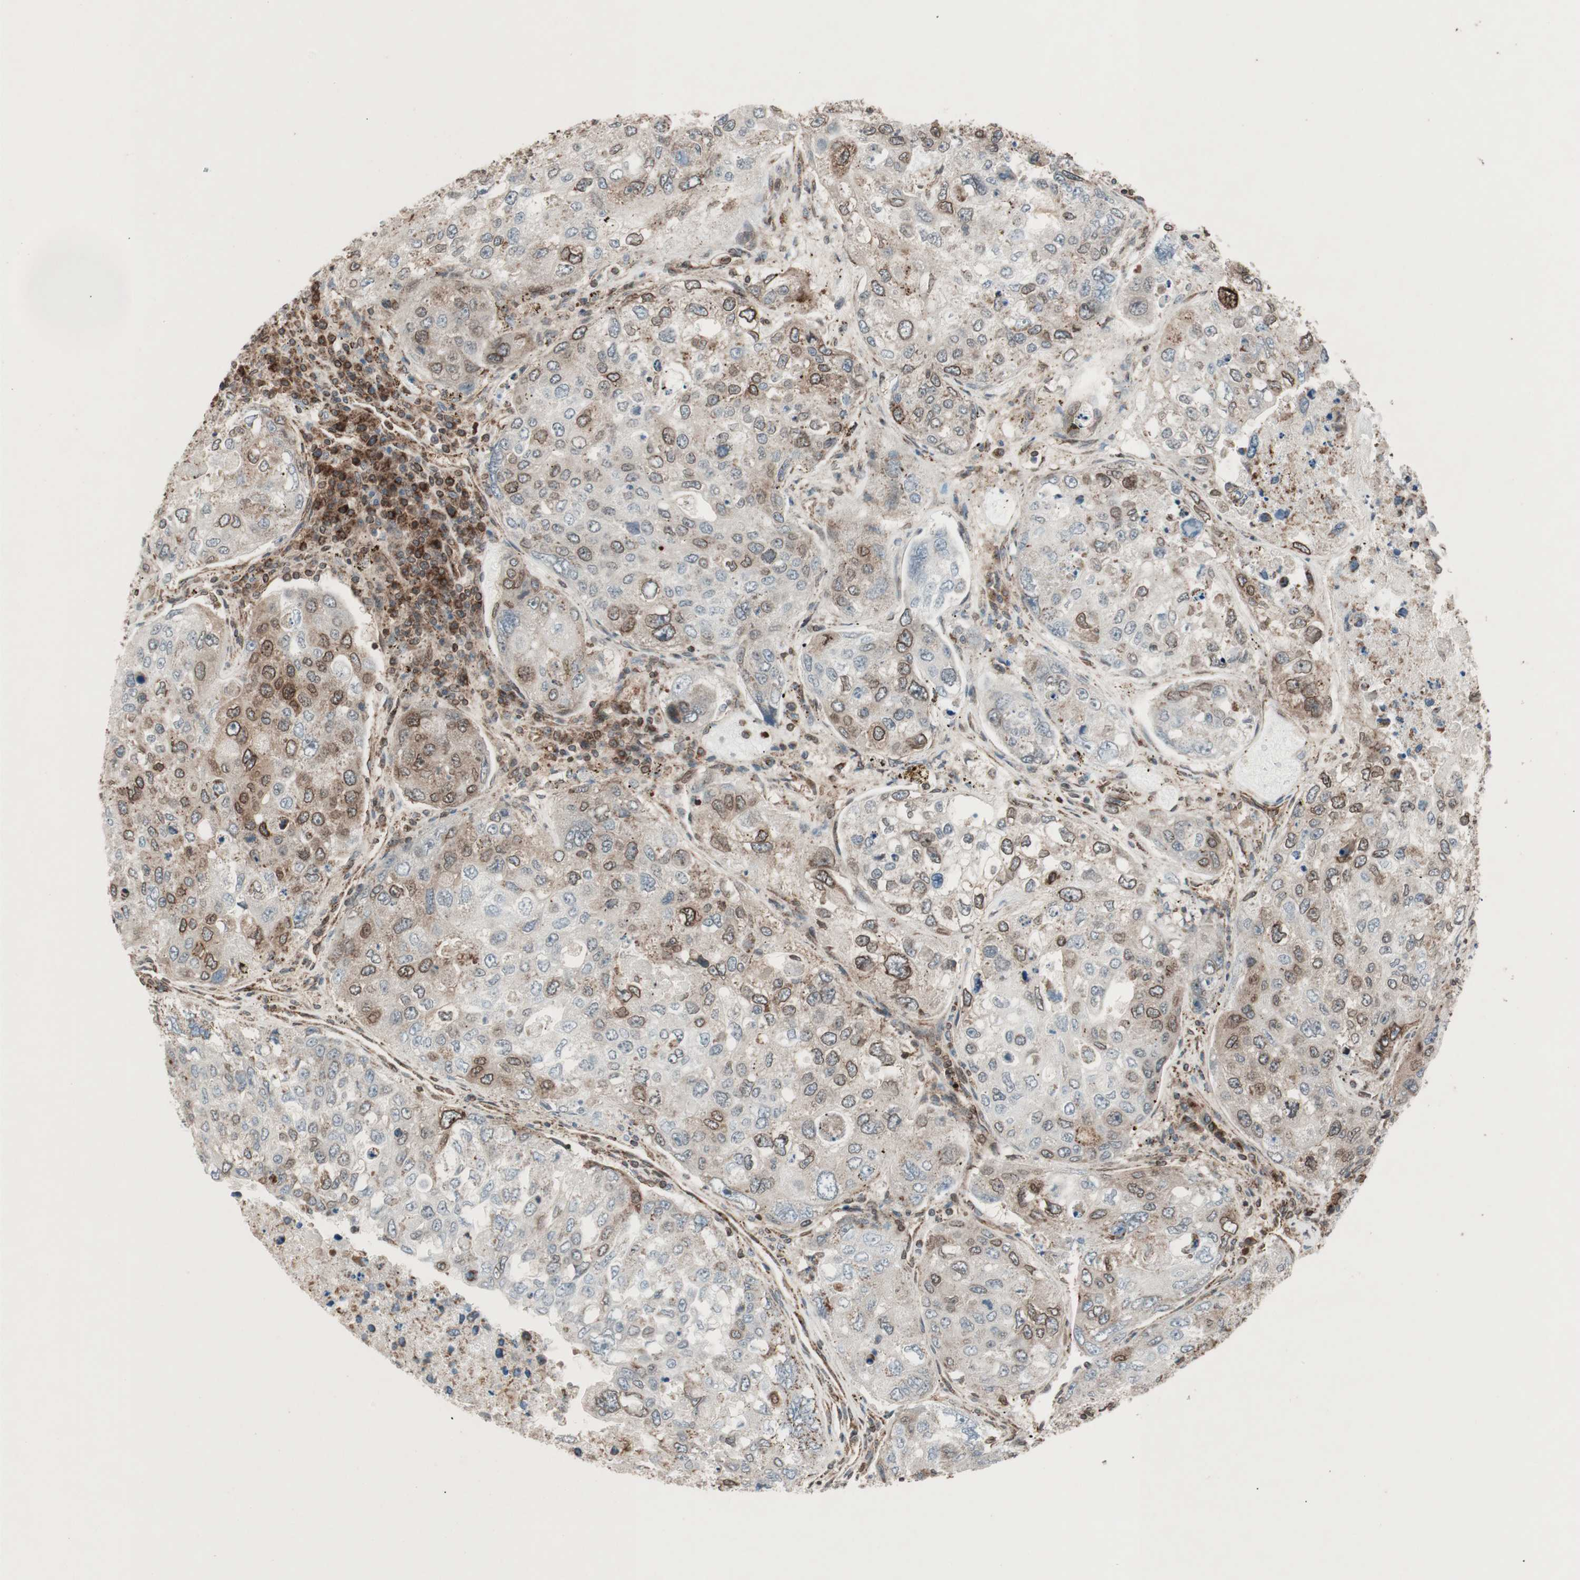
{"staining": {"intensity": "moderate", "quantity": "<25%", "location": "cytoplasmic/membranous,nuclear"}, "tissue": "urothelial cancer", "cell_type": "Tumor cells", "image_type": "cancer", "snomed": [{"axis": "morphology", "description": "Urothelial carcinoma, High grade"}, {"axis": "topography", "description": "Lymph node"}, {"axis": "topography", "description": "Urinary bladder"}], "caption": "Protein staining reveals moderate cytoplasmic/membranous and nuclear staining in about <25% of tumor cells in urothelial carcinoma (high-grade). The staining was performed using DAB to visualize the protein expression in brown, while the nuclei were stained in blue with hematoxylin (Magnification: 20x).", "gene": "NUP62", "patient": {"sex": "male", "age": 51}}